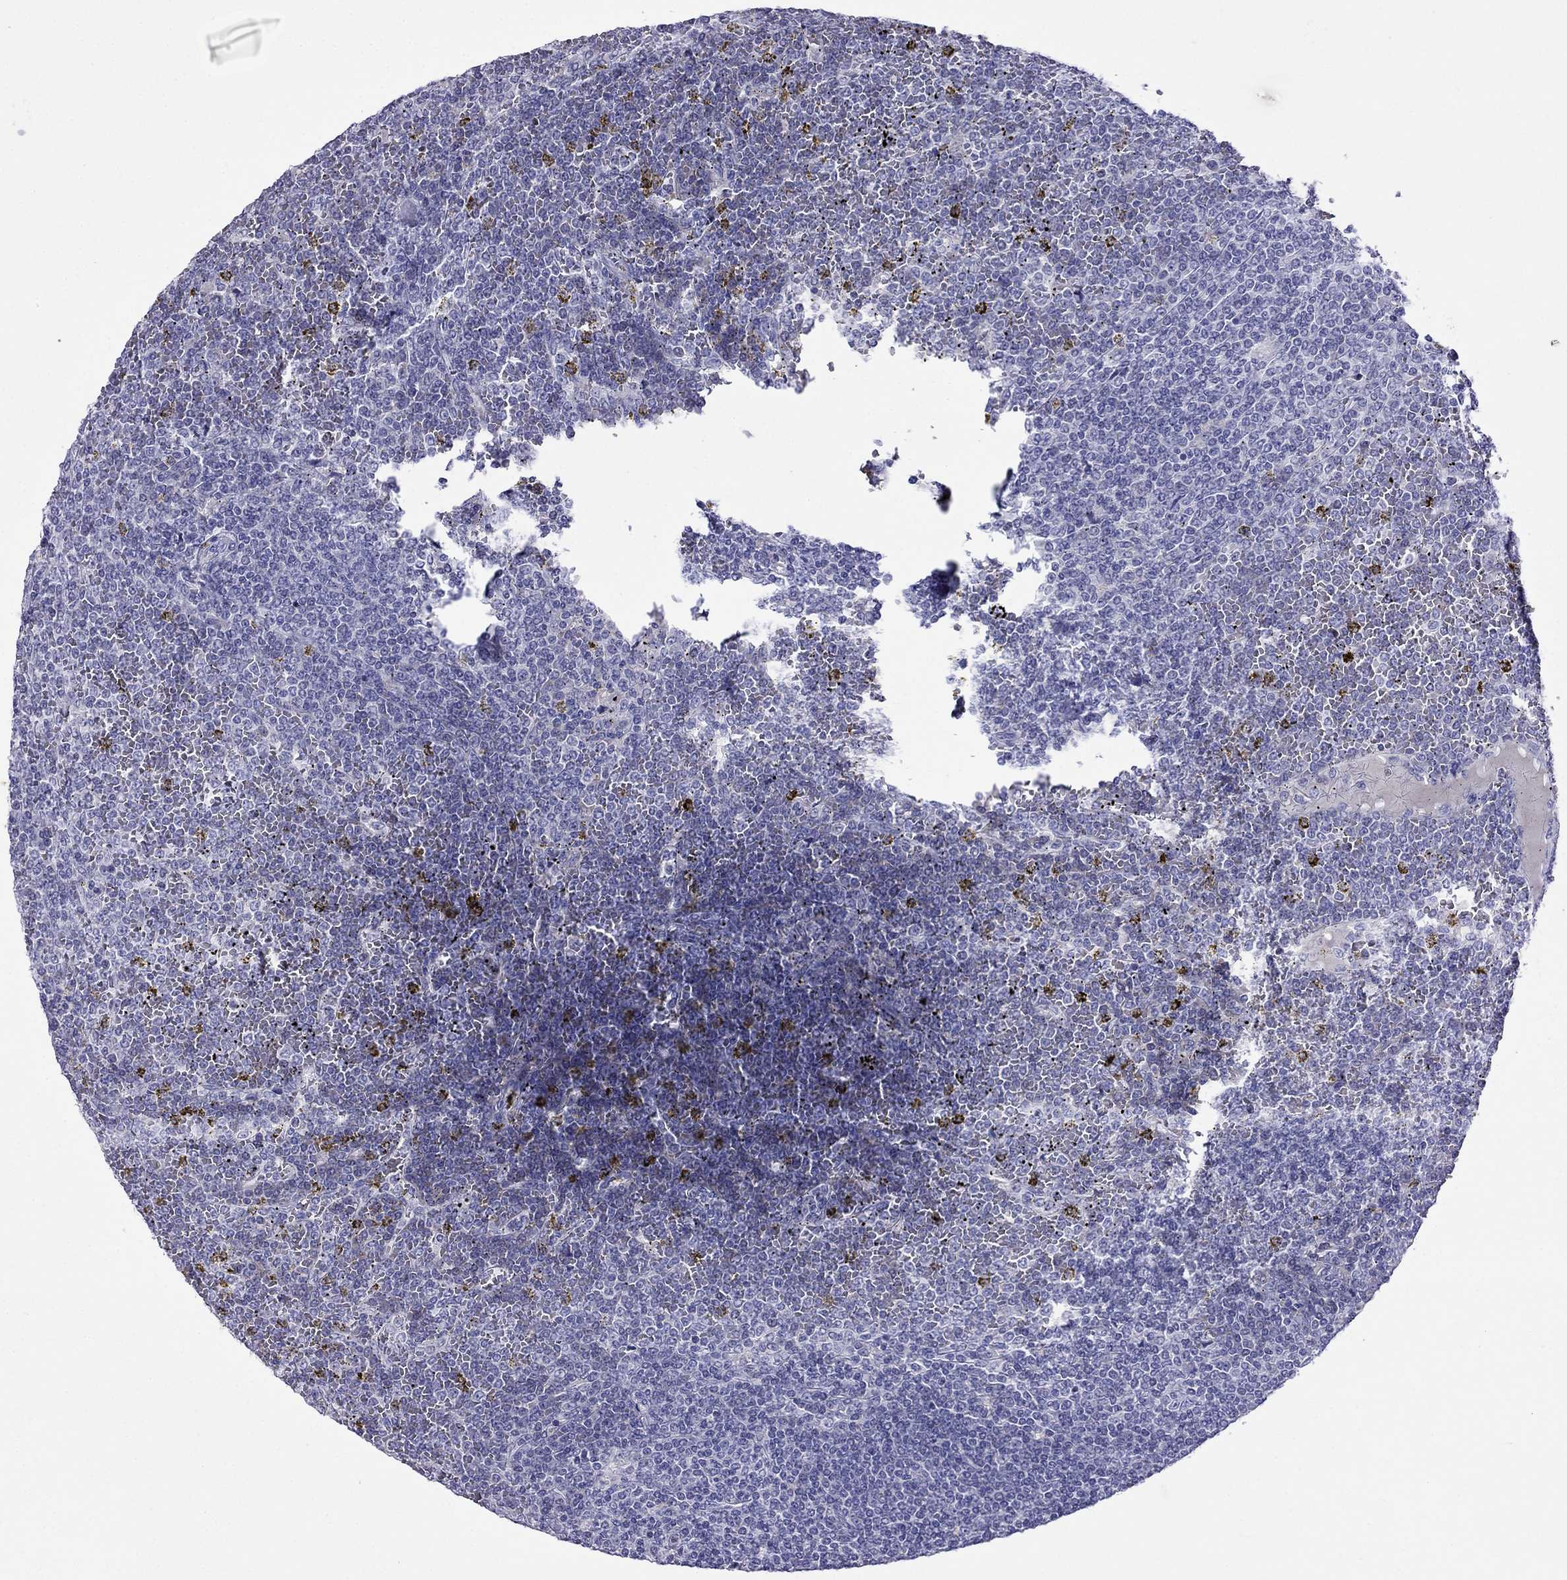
{"staining": {"intensity": "negative", "quantity": "none", "location": "none"}, "tissue": "lymphoma", "cell_type": "Tumor cells", "image_type": "cancer", "snomed": [{"axis": "morphology", "description": "Malignant lymphoma, non-Hodgkin's type, Low grade"}, {"axis": "topography", "description": "Spleen"}], "caption": "The immunohistochemistry (IHC) photomicrograph has no significant staining in tumor cells of malignant lymphoma, non-Hodgkin's type (low-grade) tissue. (Stains: DAB (3,3'-diaminobenzidine) immunohistochemistry with hematoxylin counter stain, Microscopy: brightfield microscopy at high magnification).", "gene": "TDRD1", "patient": {"sex": "female", "age": 19}}